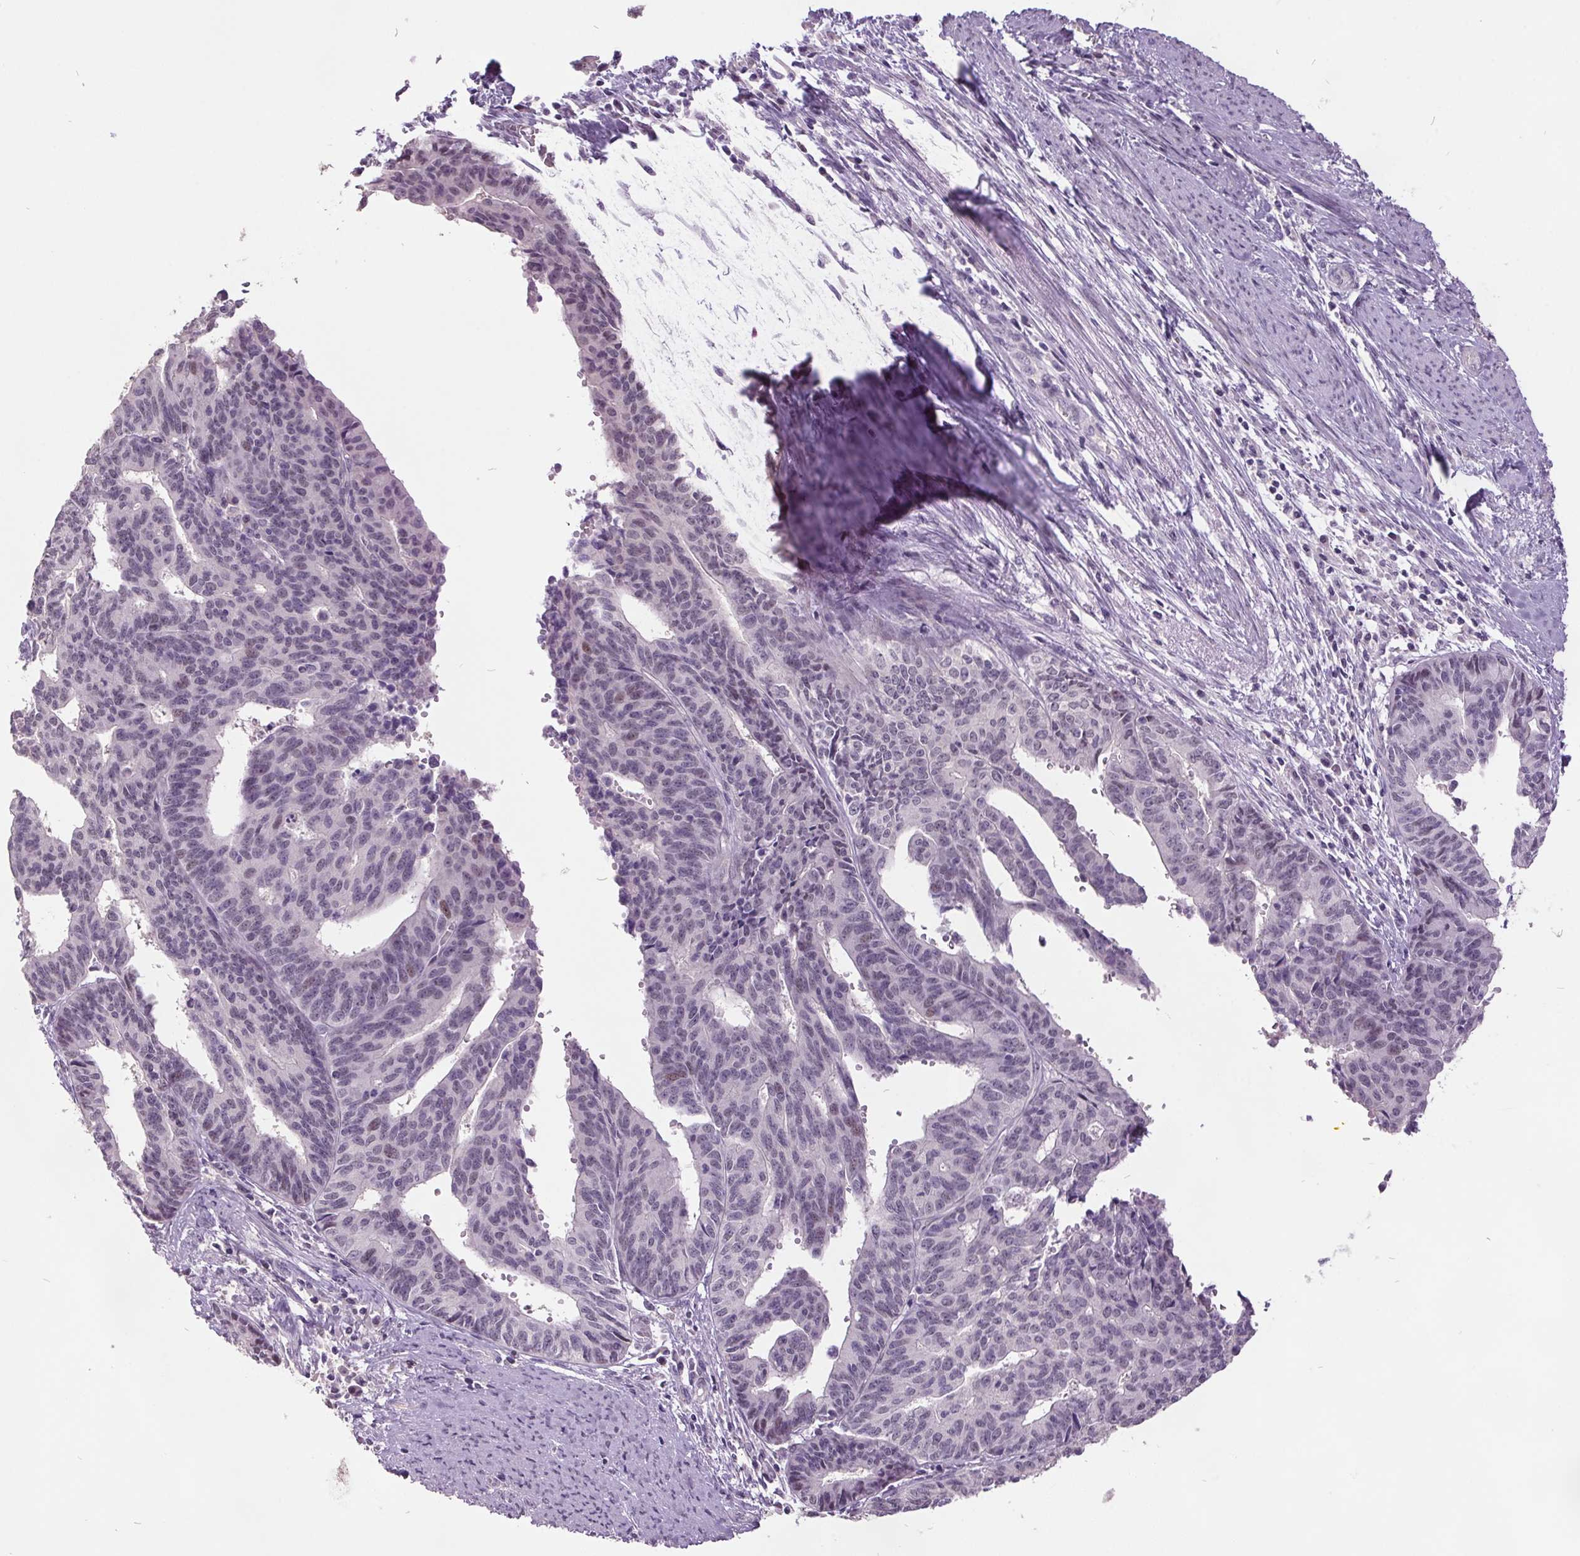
{"staining": {"intensity": "weak", "quantity": "<25%", "location": "nuclear"}, "tissue": "endometrial cancer", "cell_type": "Tumor cells", "image_type": "cancer", "snomed": [{"axis": "morphology", "description": "Adenocarcinoma, NOS"}, {"axis": "topography", "description": "Endometrium"}], "caption": "The photomicrograph exhibits no staining of tumor cells in adenocarcinoma (endometrial).", "gene": "C2orf16", "patient": {"sex": "female", "age": 65}}